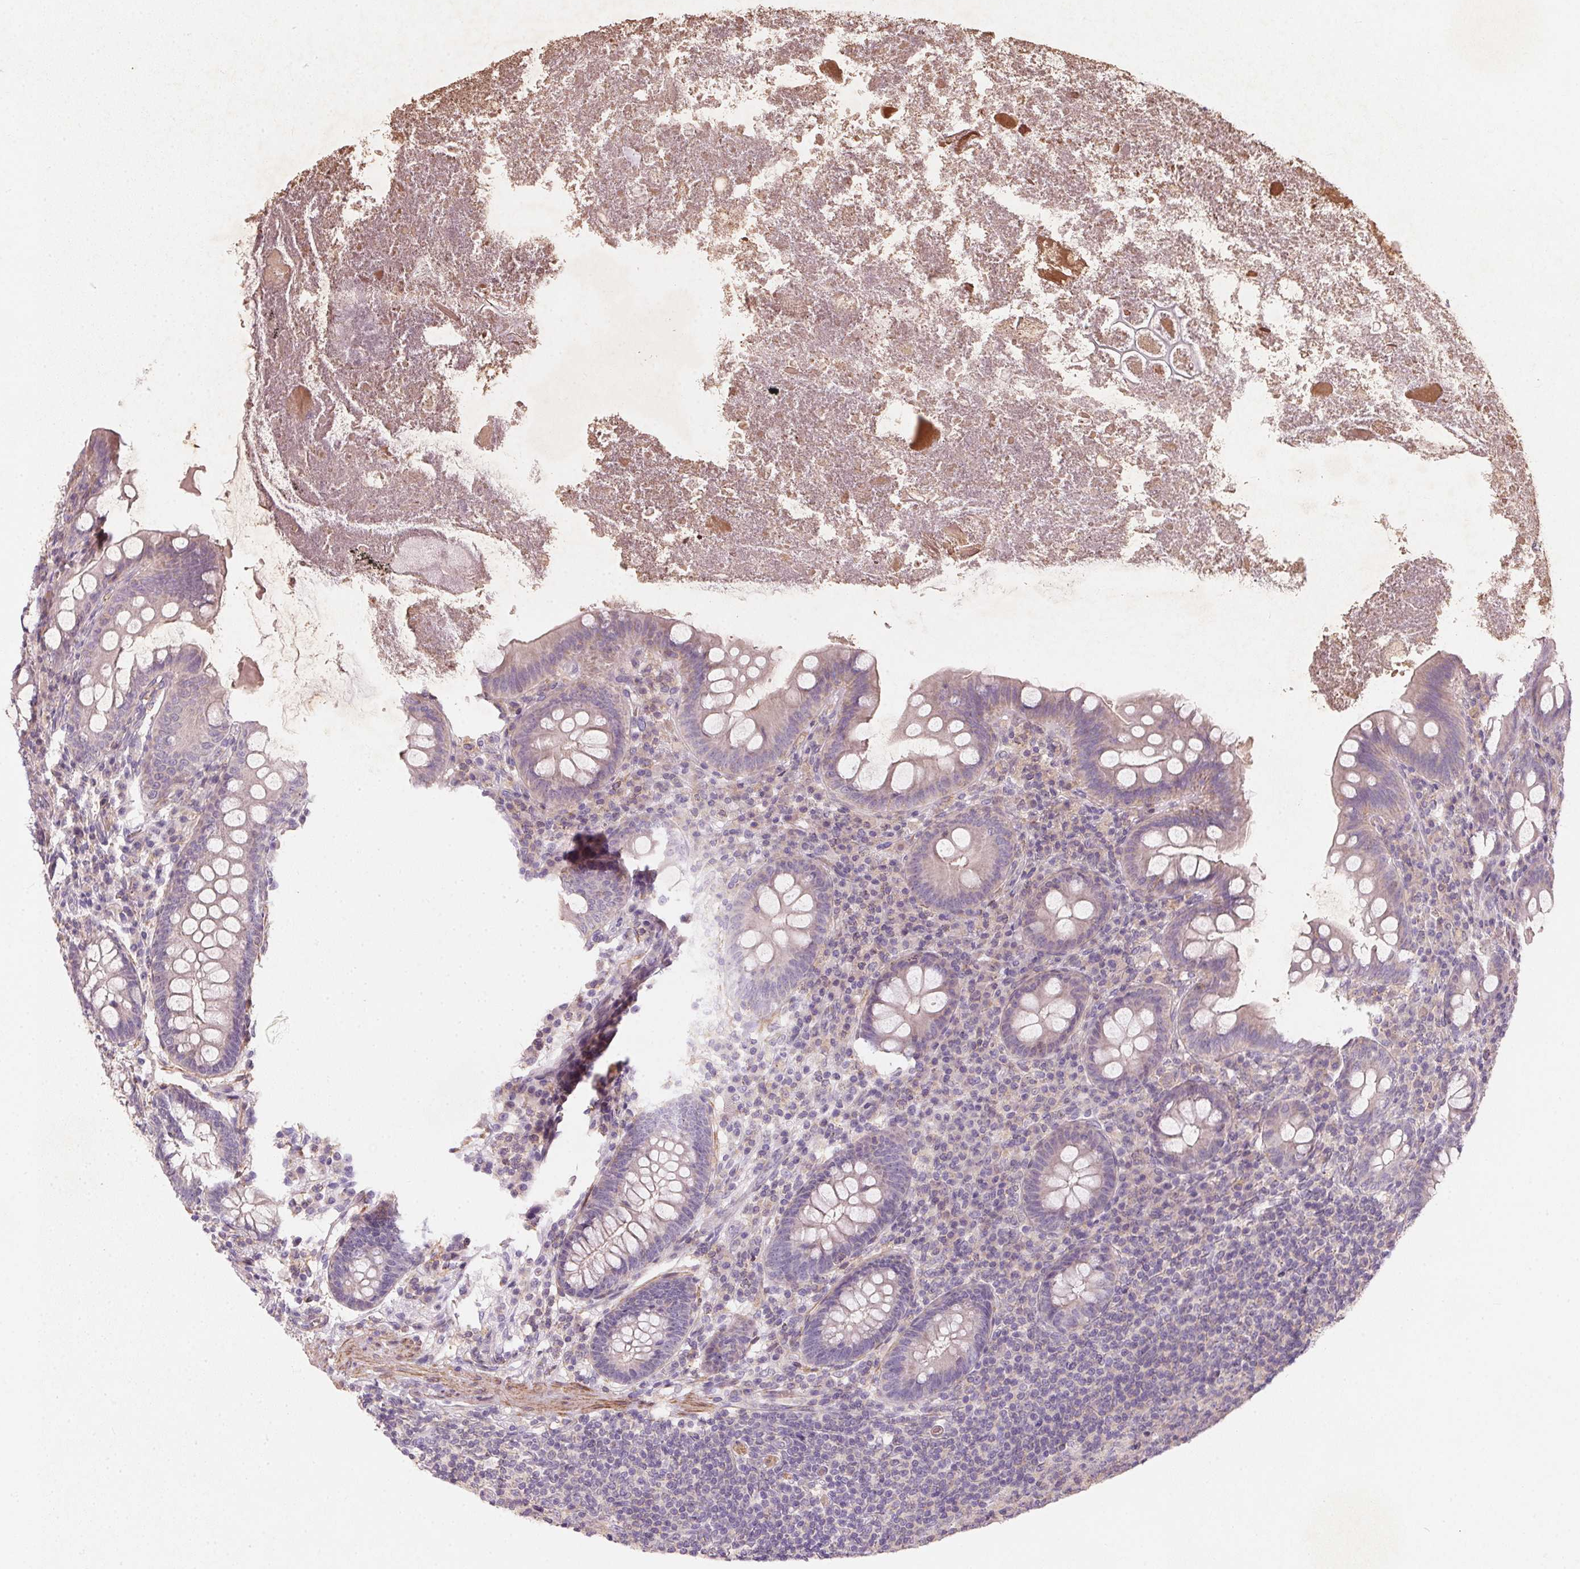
{"staining": {"intensity": "weak", "quantity": "<25%", "location": "cytoplasmic/membranous"}, "tissue": "appendix", "cell_type": "Glandular cells", "image_type": "normal", "snomed": [{"axis": "morphology", "description": "Normal tissue, NOS"}, {"axis": "topography", "description": "Appendix"}], "caption": "This is an immunohistochemistry histopathology image of unremarkable human appendix. There is no staining in glandular cells.", "gene": "KCNK15", "patient": {"sex": "male", "age": 71}}